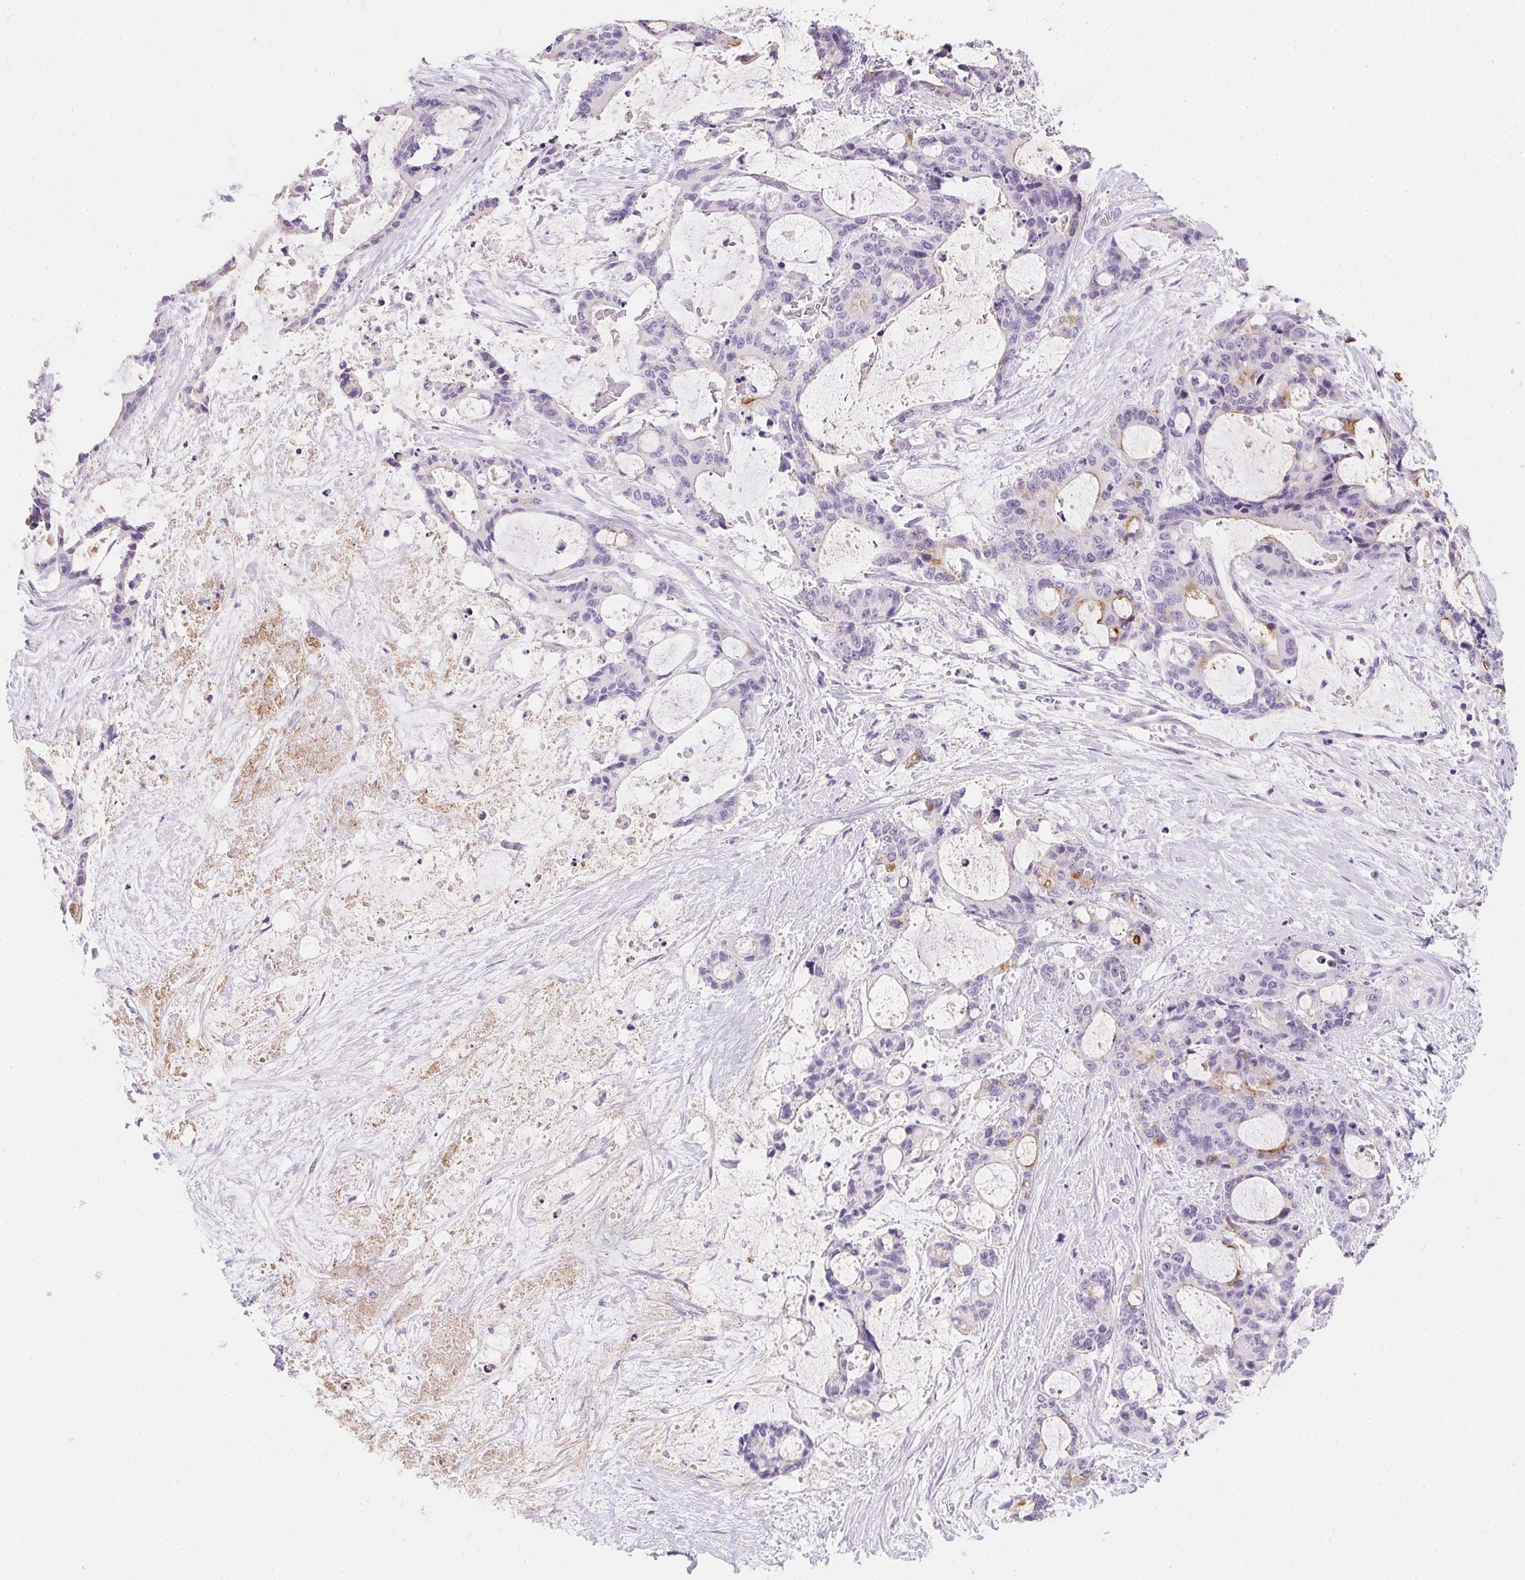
{"staining": {"intensity": "moderate", "quantity": "<25%", "location": "cytoplasmic/membranous"}, "tissue": "liver cancer", "cell_type": "Tumor cells", "image_type": "cancer", "snomed": [{"axis": "morphology", "description": "Normal tissue, NOS"}, {"axis": "morphology", "description": "Cholangiocarcinoma"}, {"axis": "topography", "description": "Liver"}, {"axis": "topography", "description": "Peripheral nerve tissue"}], "caption": "Cholangiocarcinoma (liver) stained with a brown dye shows moderate cytoplasmic/membranous positive staining in about <25% of tumor cells.", "gene": "AQP5", "patient": {"sex": "female", "age": 73}}